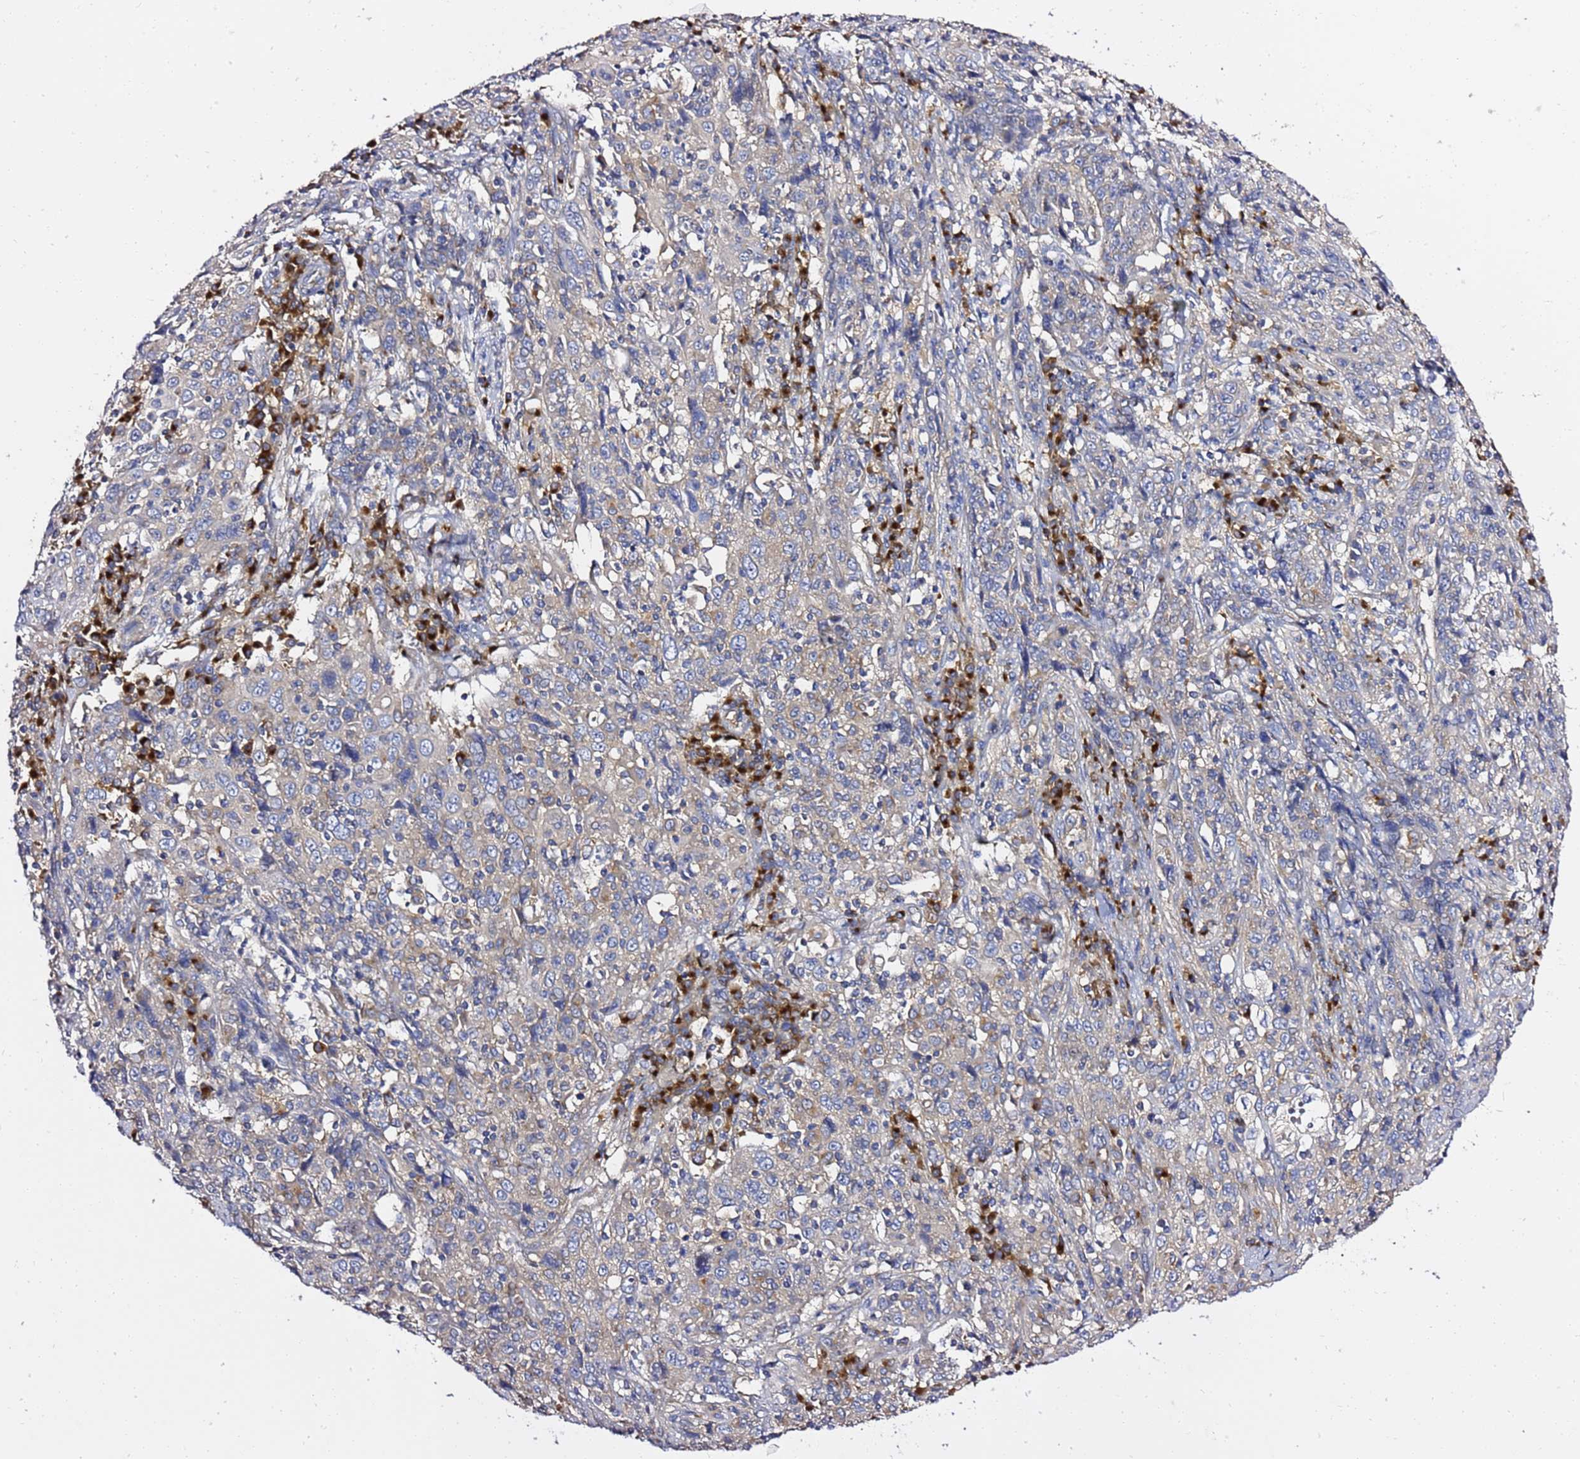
{"staining": {"intensity": "negative", "quantity": "none", "location": "none"}, "tissue": "cervical cancer", "cell_type": "Tumor cells", "image_type": "cancer", "snomed": [{"axis": "morphology", "description": "Squamous cell carcinoma, NOS"}, {"axis": "topography", "description": "Cervix"}], "caption": "Human cervical squamous cell carcinoma stained for a protein using IHC shows no expression in tumor cells.", "gene": "ANAPC1", "patient": {"sex": "female", "age": 46}}